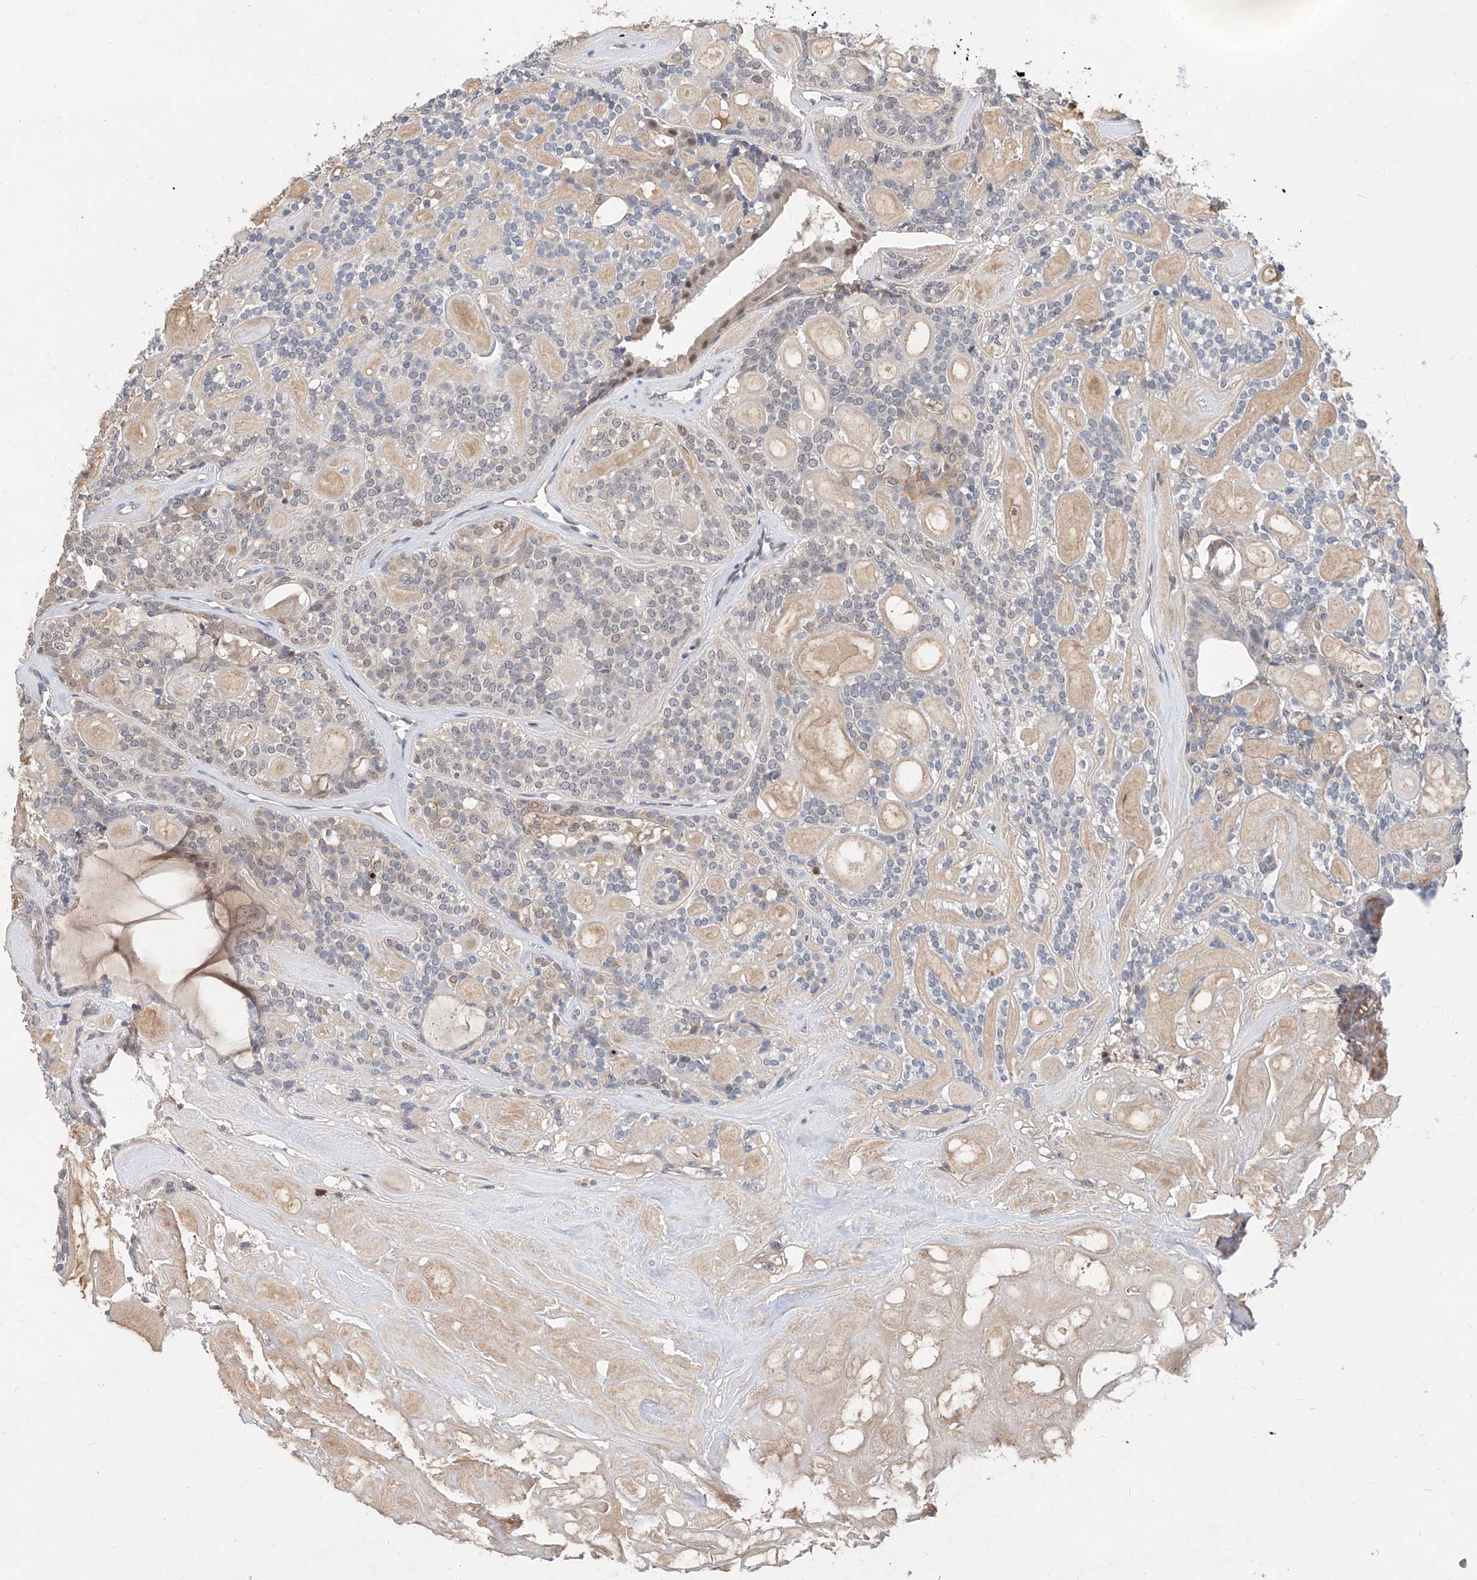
{"staining": {"intensity": "negative", "quantity": "none", "location": "none"}, "tissue": "head and neck cancer", "cell_type": "Tumor cells", "image_type": "cancer", "snomed": [{"axis": "morphology", "description": "Adenocarcinoma, NOS"}, {"axis": "topography", "description": "Head-Neck"}], "caption": "Immunohistochemistry of human adenocarcinoma (head and neck) reveals no staining in tumor cells.", "gene": "CARMIL3", "patient": {"sex": "male", "age": 66}}